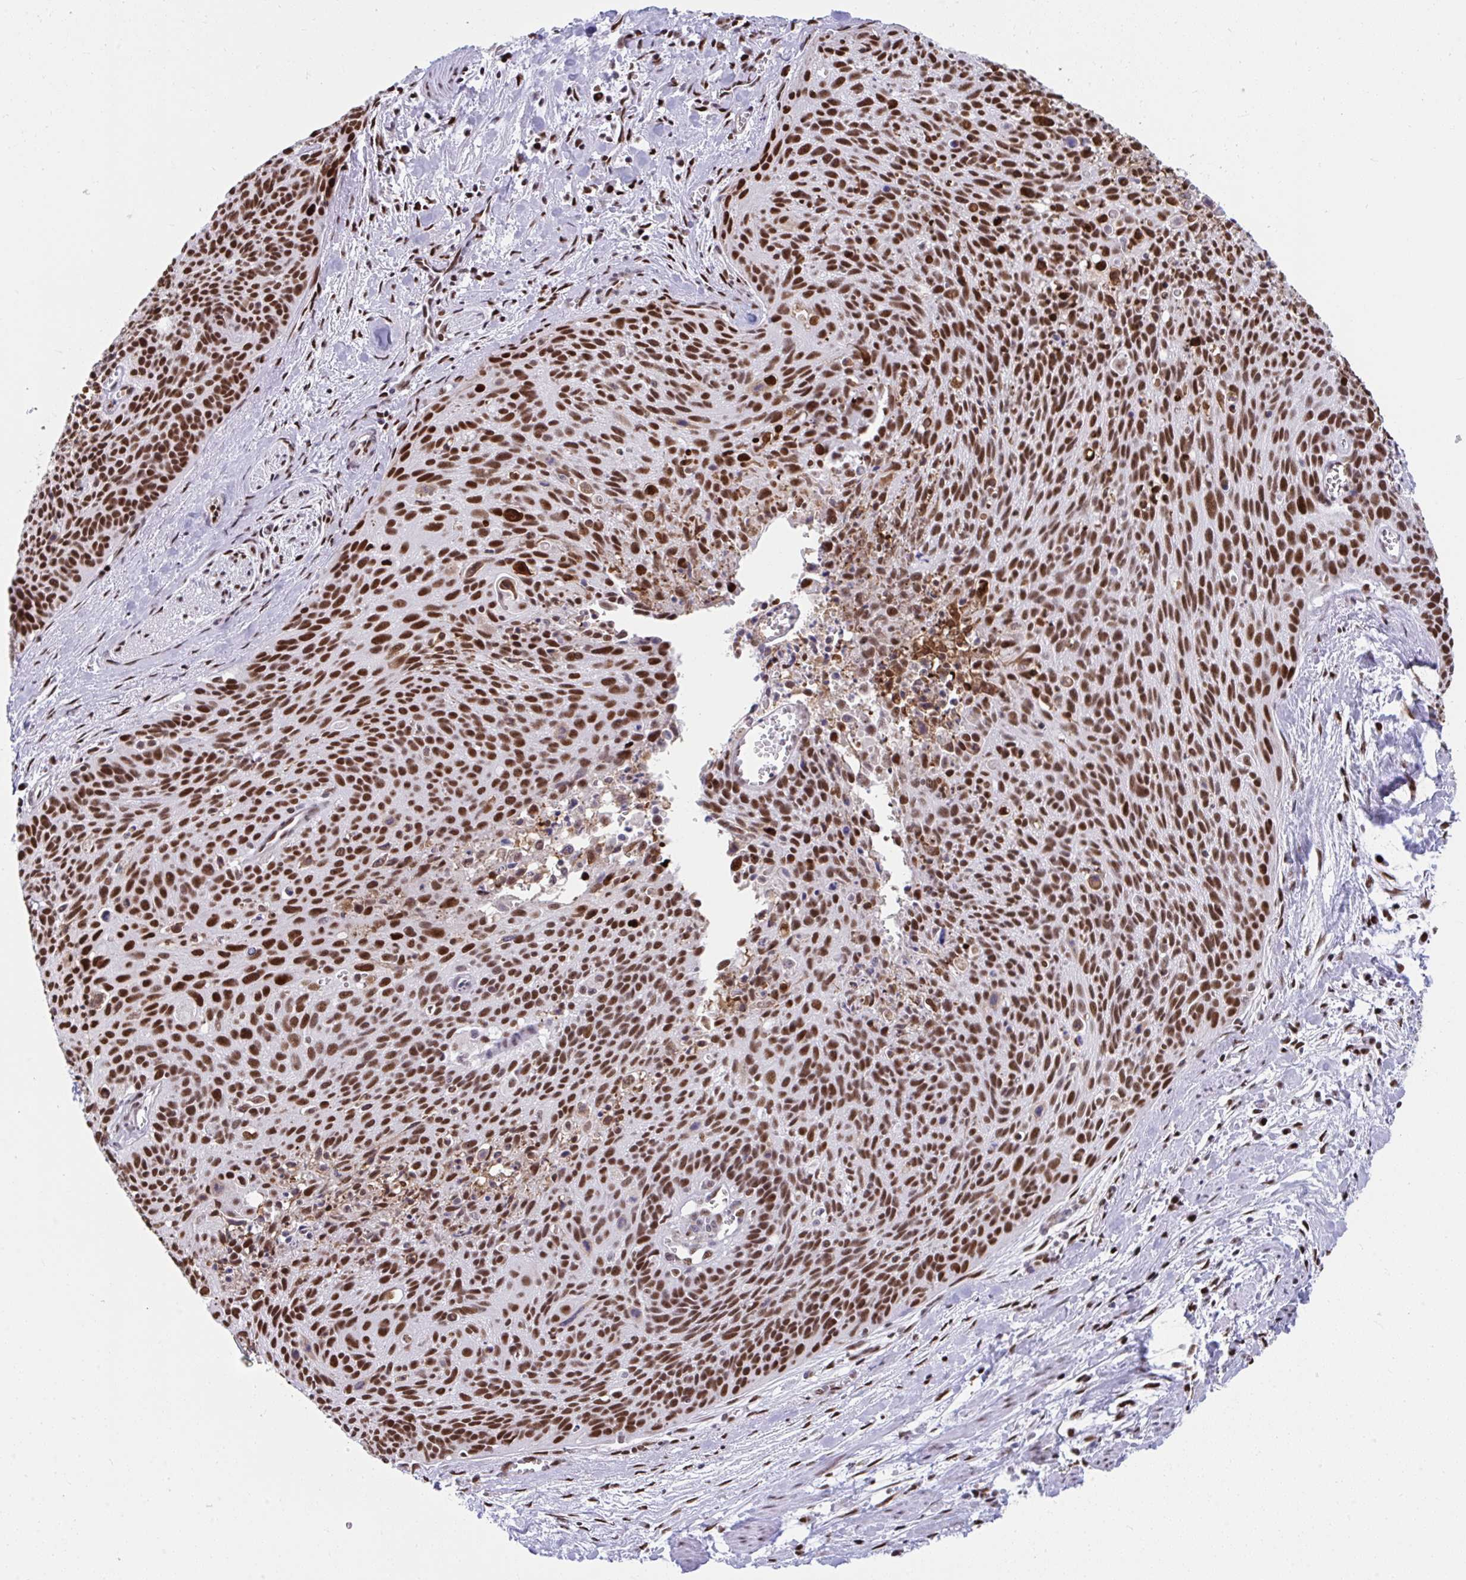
{"staining": {"intensity": "strong", "quantity": ">75%", "location": "nuclear"}, "tissue": "cervical cancer", "cell_type": "Tumor cells", "image_type": "cancer", "snomed": [{"axis": "morphology", "description": "Squamous cell carcinoma, NOS"}, {"axis": "topography", "description": "Cervix"}], "caption": "High-power microscopy captured an IHC micrograph of squamous cell carcinoma (cervical), revealing strong nuclear expression in approximately >75% of tumor cells.", "gene": "SLC35C2", "patient": {"sex": "female", "age": 55}}